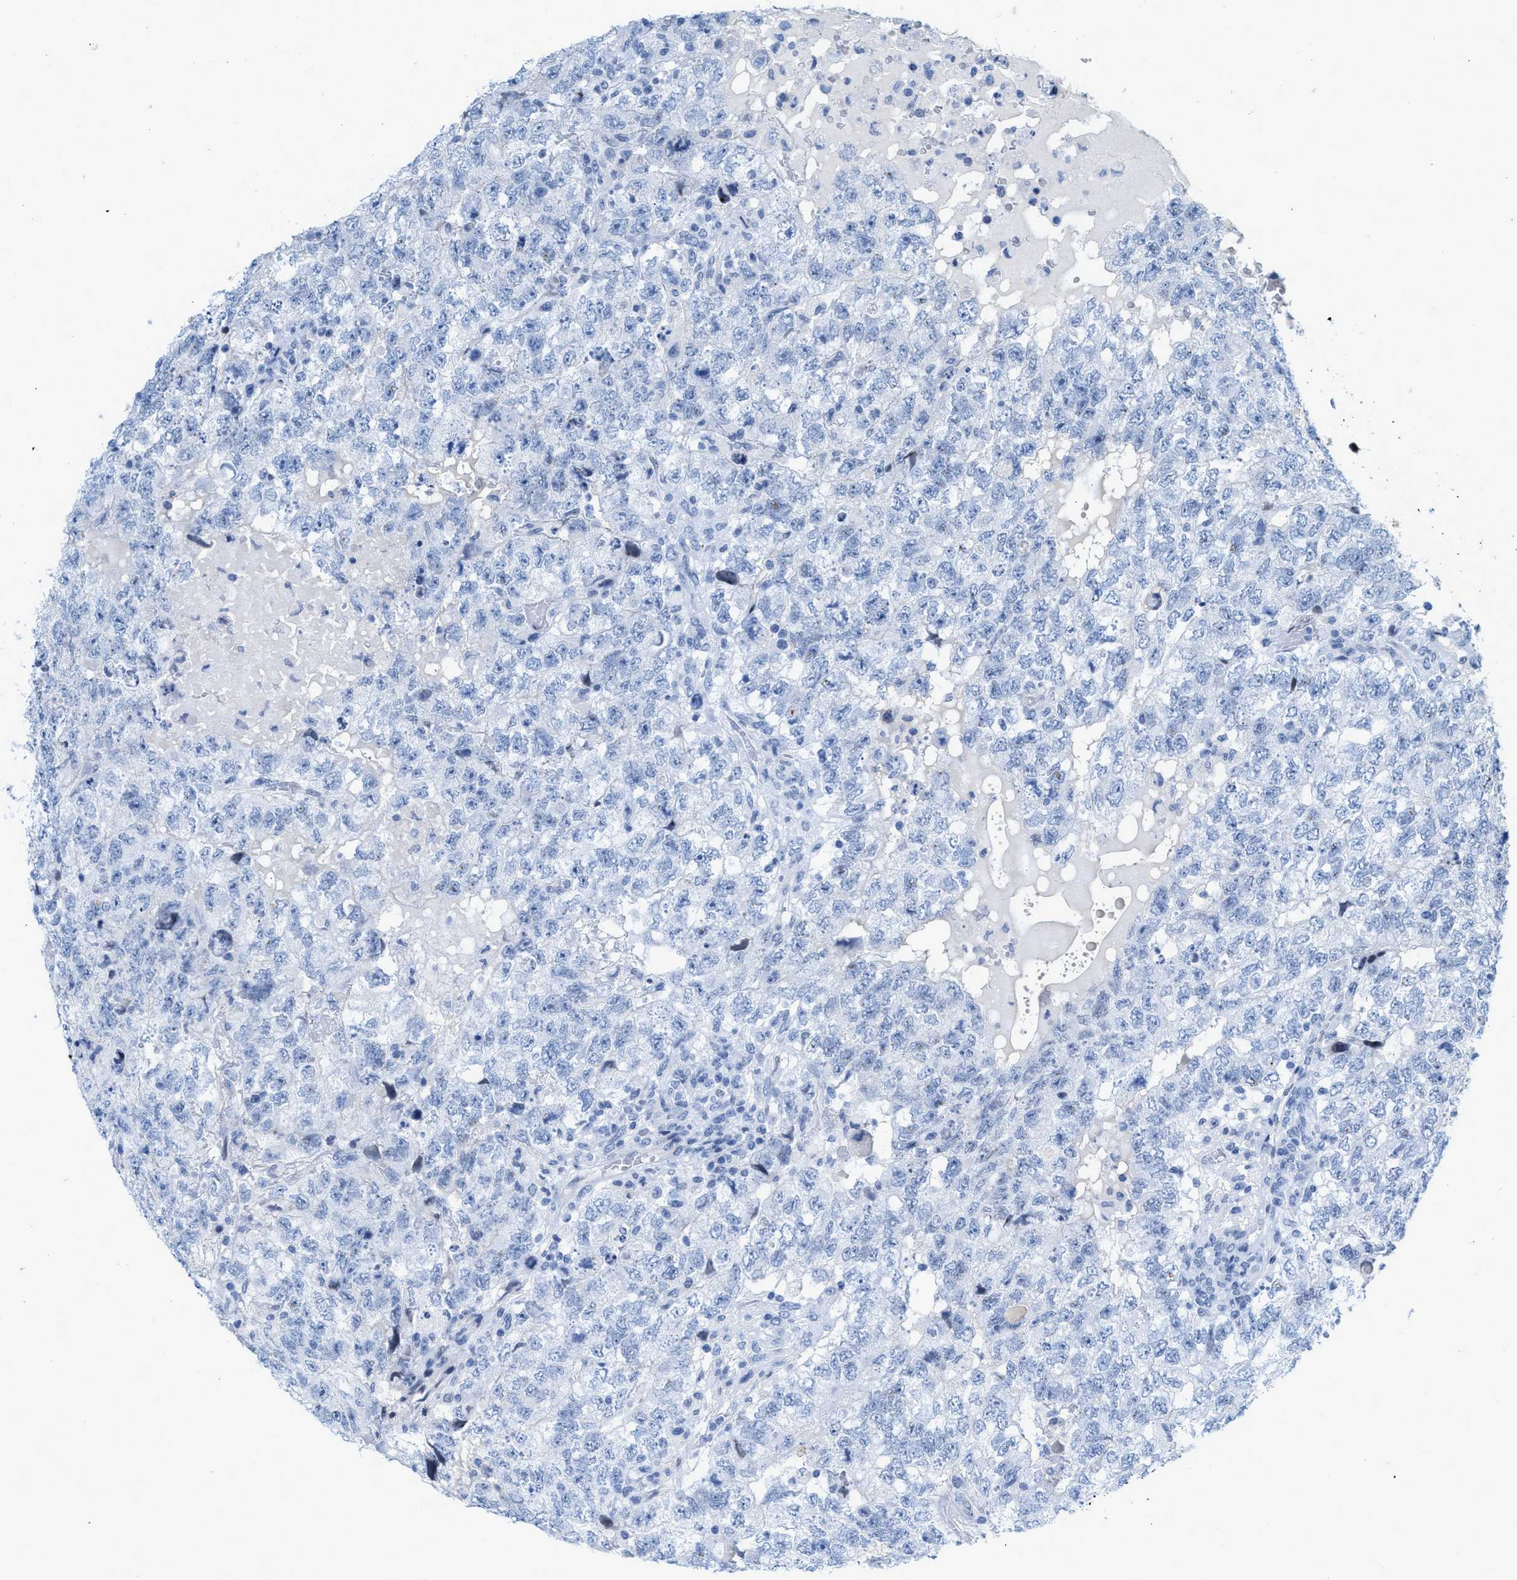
{"staining": {"intensity": "negative", "quantity": "none", "location": "none"}, "tissue": "testis cancer", "cell_type": "Tumor cells", "image_type": "cancer", "snomed": [{"axis": "morphology", "description": "Carcinoma, Embryonal, NOS"}, {"axis": "topography", "description": "Testis"}], "caption": "IHC histopathology image of human embryonal carcinoma (testis) stained for a protein (brown), which displays no positivity in tumor cells.", "gene": "TAGLN", "patient": {"sex": "male", "age": 36}}